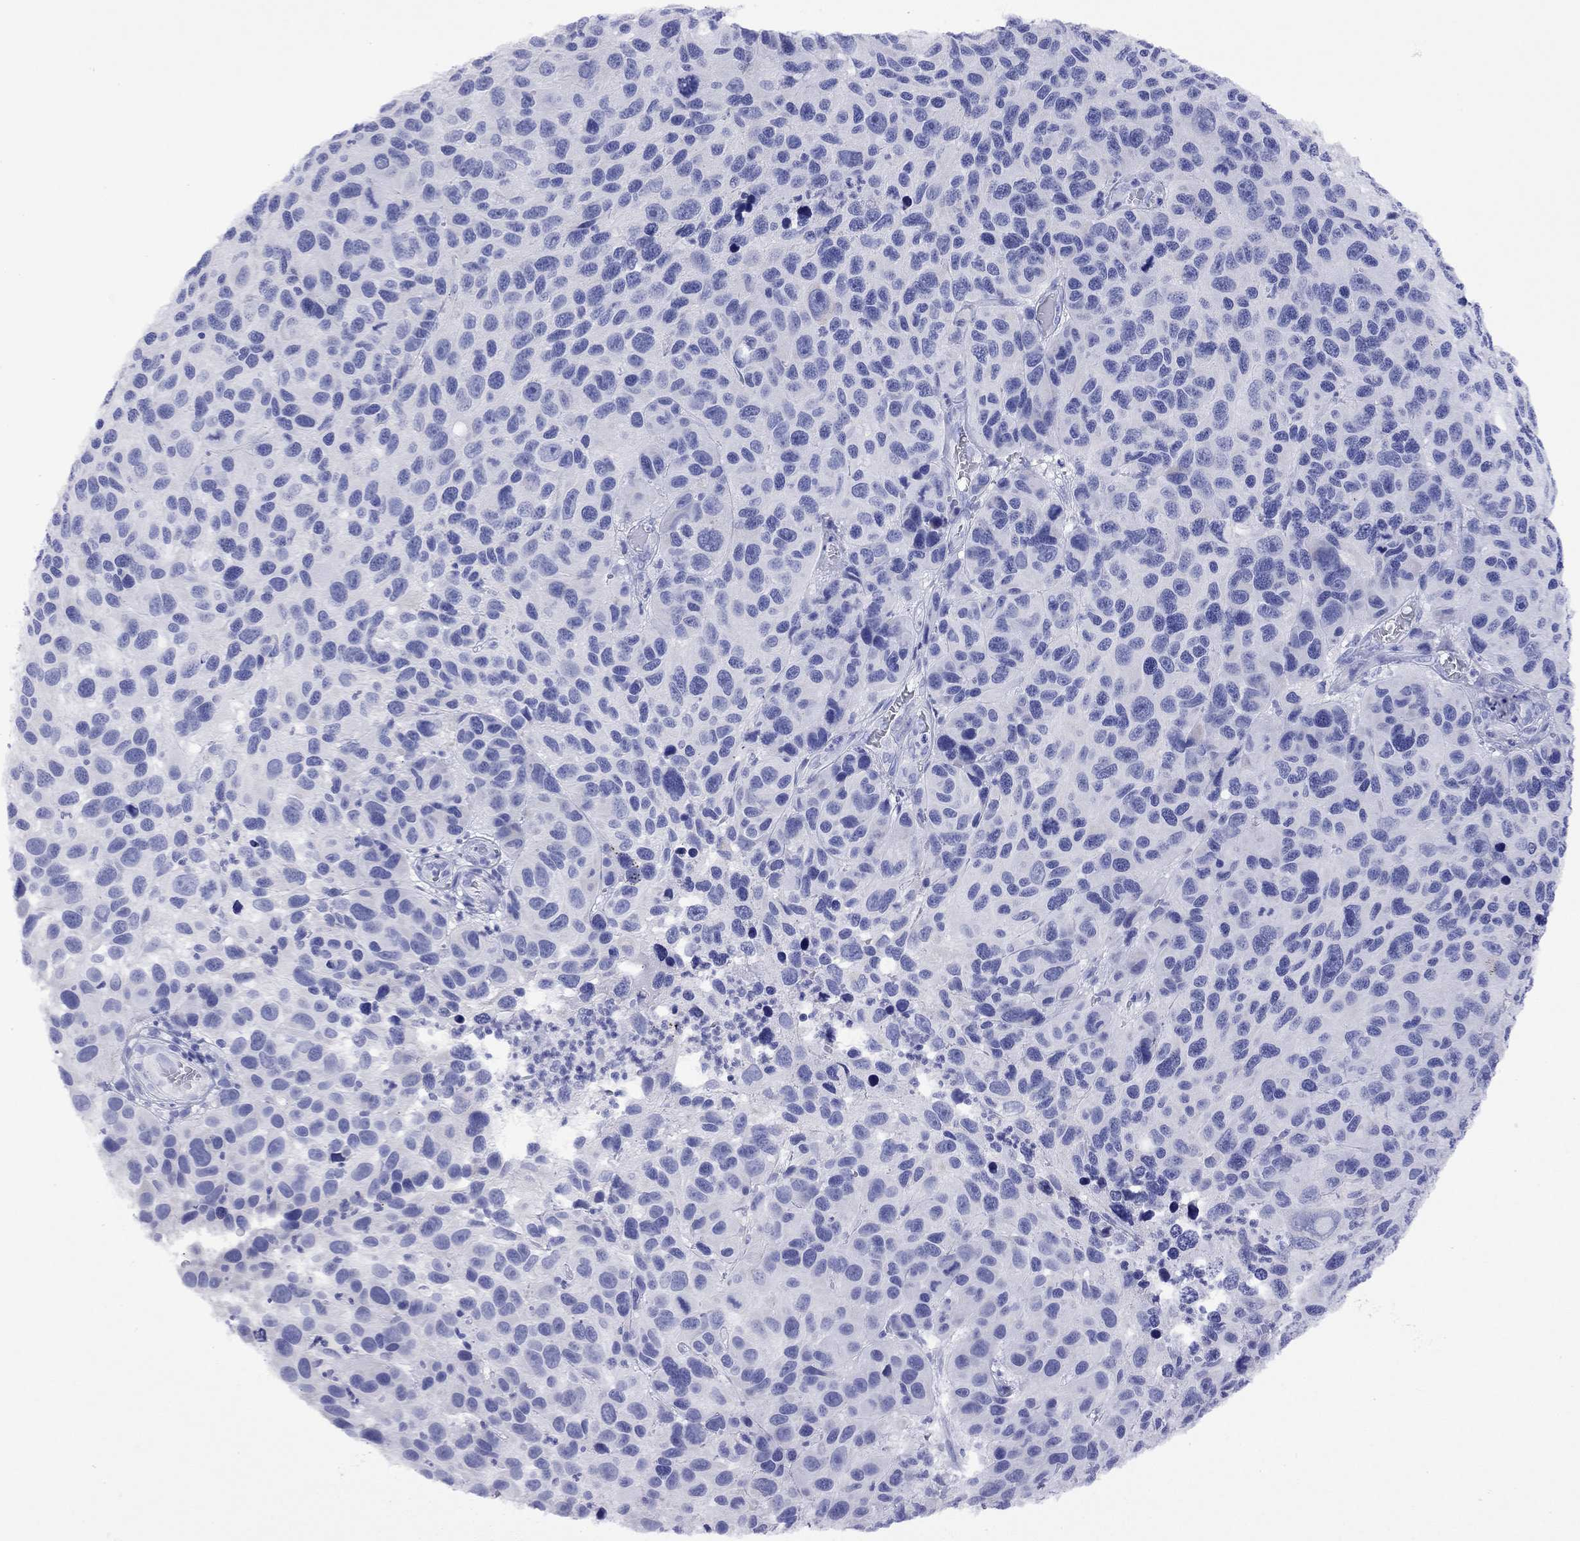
{"staining": {"intensity": "negative", "quantity": "none", "location": "none"}, "tissue": "melanoma", "cell_type": "Tumor cells", "image_type": "cancer", "snomed": [{"axis": "morphology", "description": "Malignant melanoma, NOS"}, {"axis": "topography", "description": "Skin"}], "caption": "DAB immunohistochemical staining of malignant melanoma demonstrates no significant staining in tumor cells. (DAB (3,3'-diaminobenzidine) immunohistochemistry (IHC), high magnification).", "gene": "FIGLA", "patient": {"sex": "male", "age": 53}}